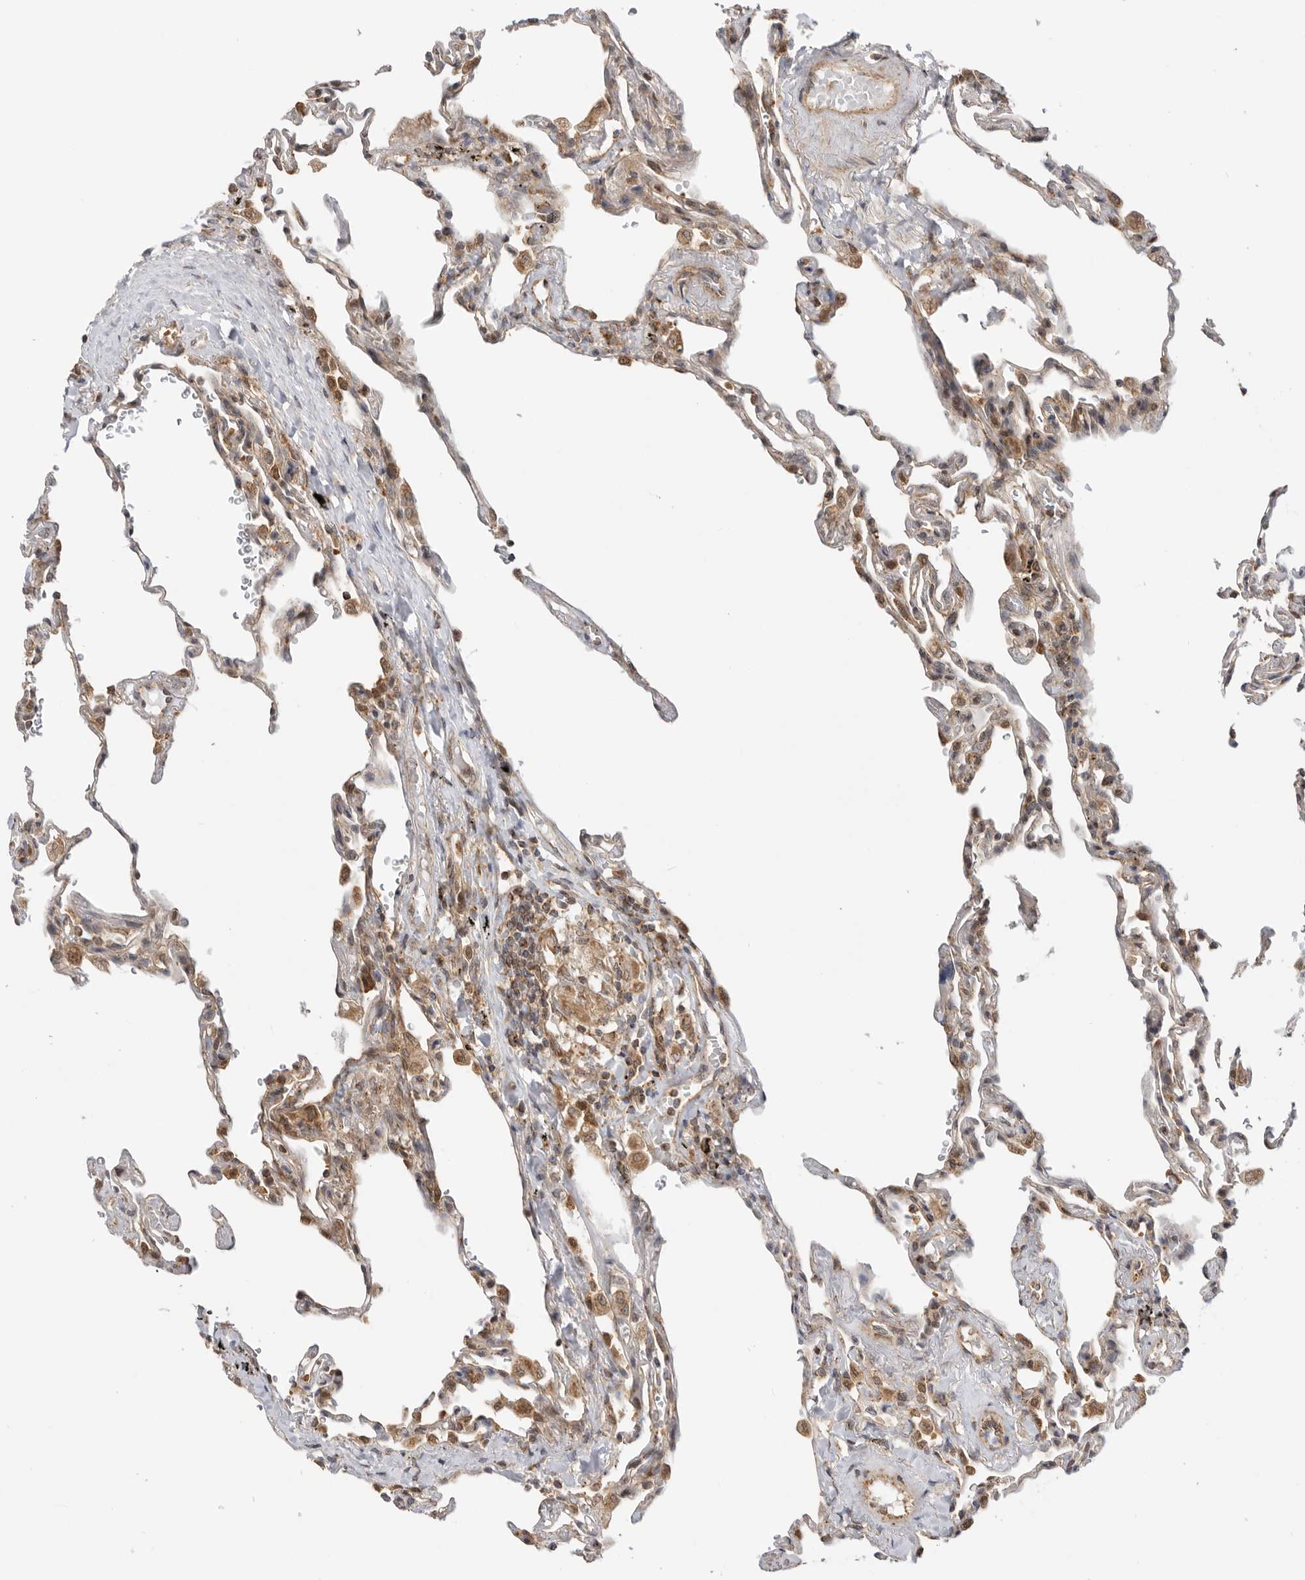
{"staining": {"intensity": "moderate", "quantity": "25%-75%", "location": "cytoplasmic/membranous,nuclear"}, "tissue": "lung", "cell_type": "Alveolar cells", "image_type": "normal", "snomed": [{"axis": "morphology", "description": "Normal tissue, NOS"}, {"axis": "topography", "description": "Lung"}], "caption": "Protein staining of unremarkable lung exhibits moderate cytoplasmic/membranous,nuclear expression in approximately 25%-75% of alveolar cells.", "gene": "DCAF8", "patient": {"sex": "male", "age": 59}}